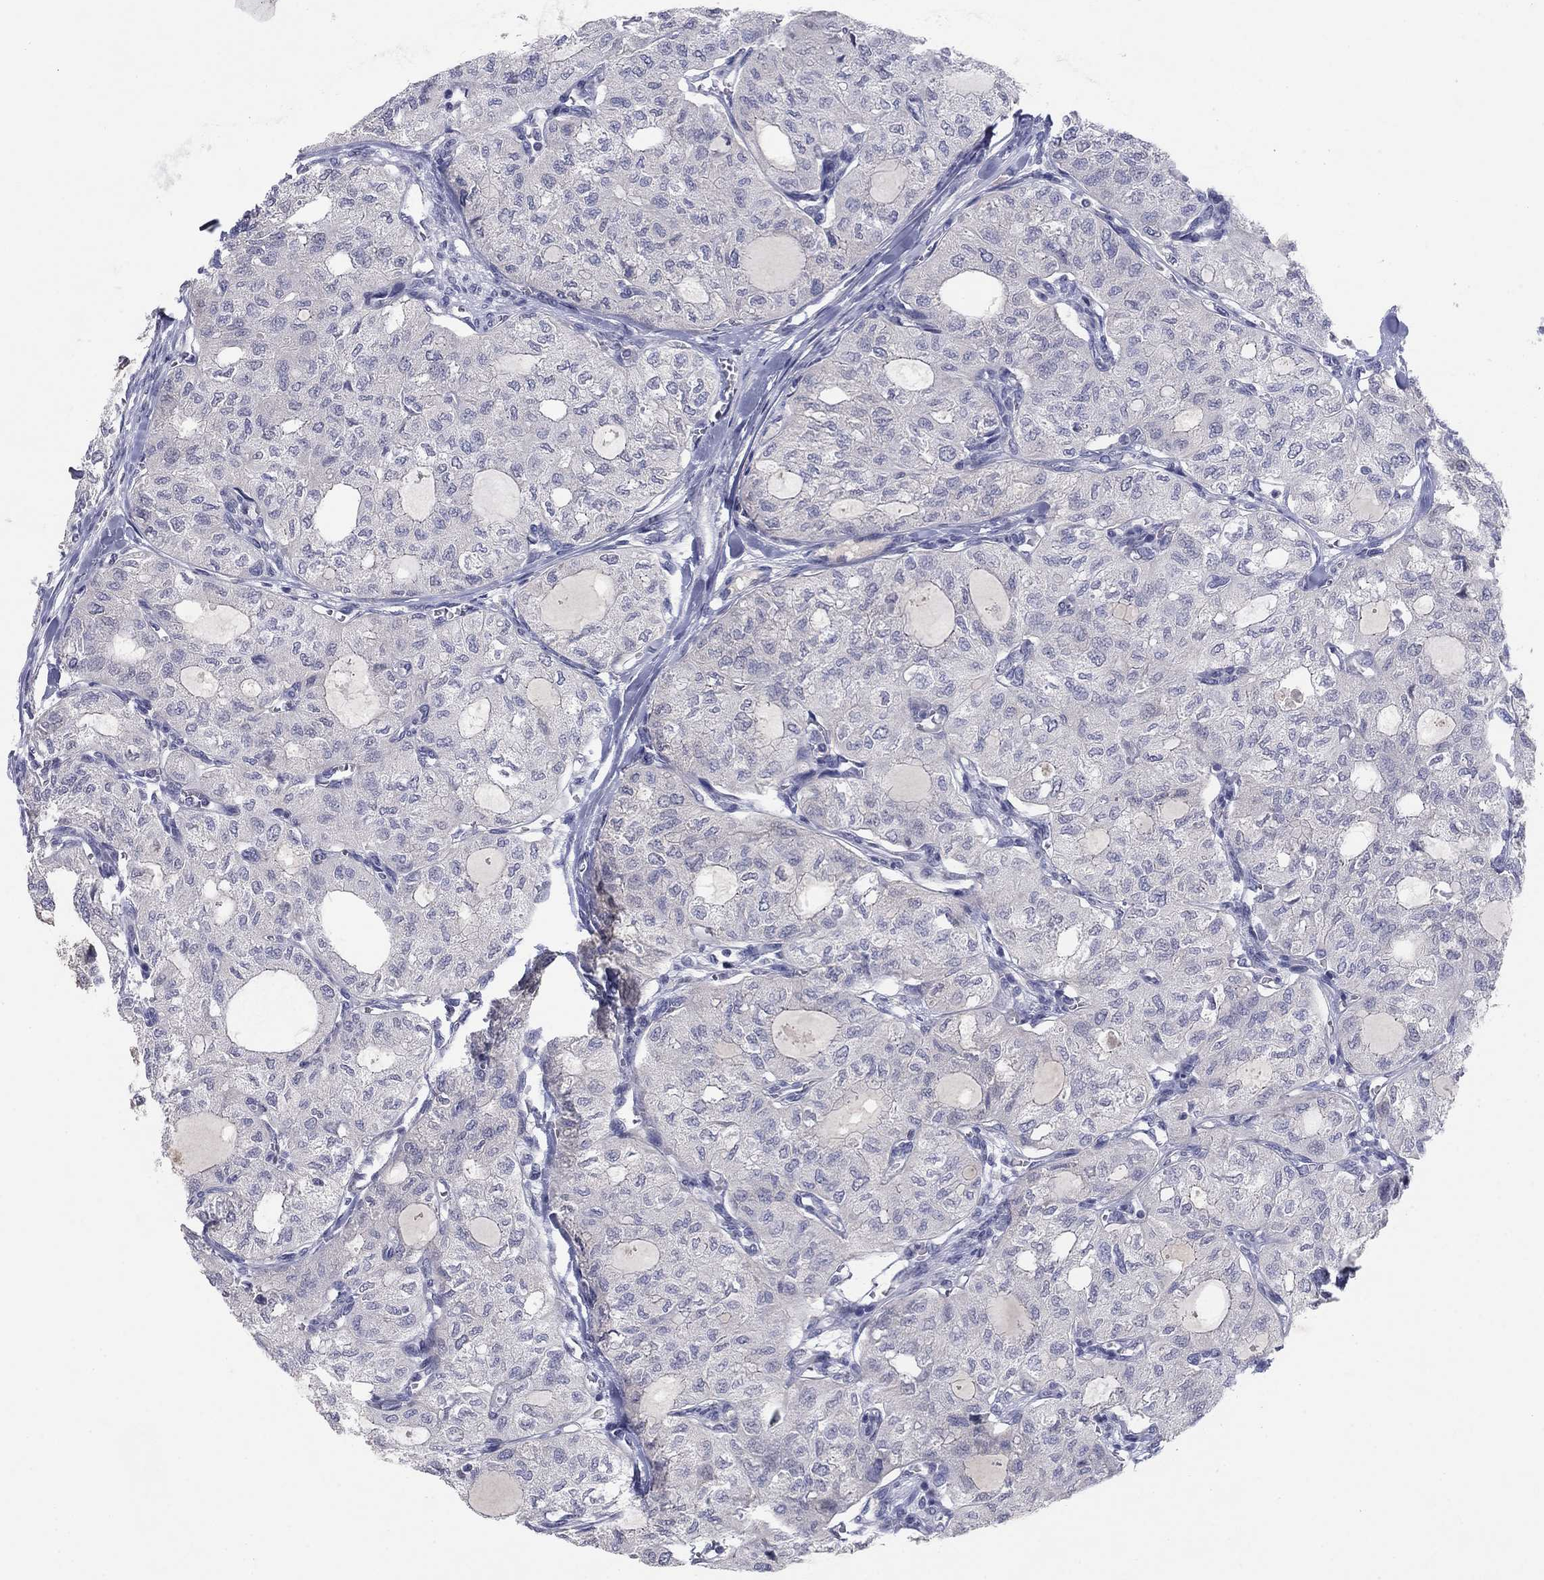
{"staining": {"intensity": "negative", "quantity": "none", "location": "none"}, "tissue": "thyroid cancer", "cell_type": "Tumor cells", "image_type": "cancer", "snomed": [{"axis": "morphology", "description": "Follicular adenoma carcinoma, NOS"}, {"axis": "topography", "description": "Thyroid gland"}], "caption": "Image shows no protein staining in tumor cells of thyroid follicular adenoma carcinoma tissue.", "gene": "AMN1", "patient": {"sex": "male", "age": 75}}